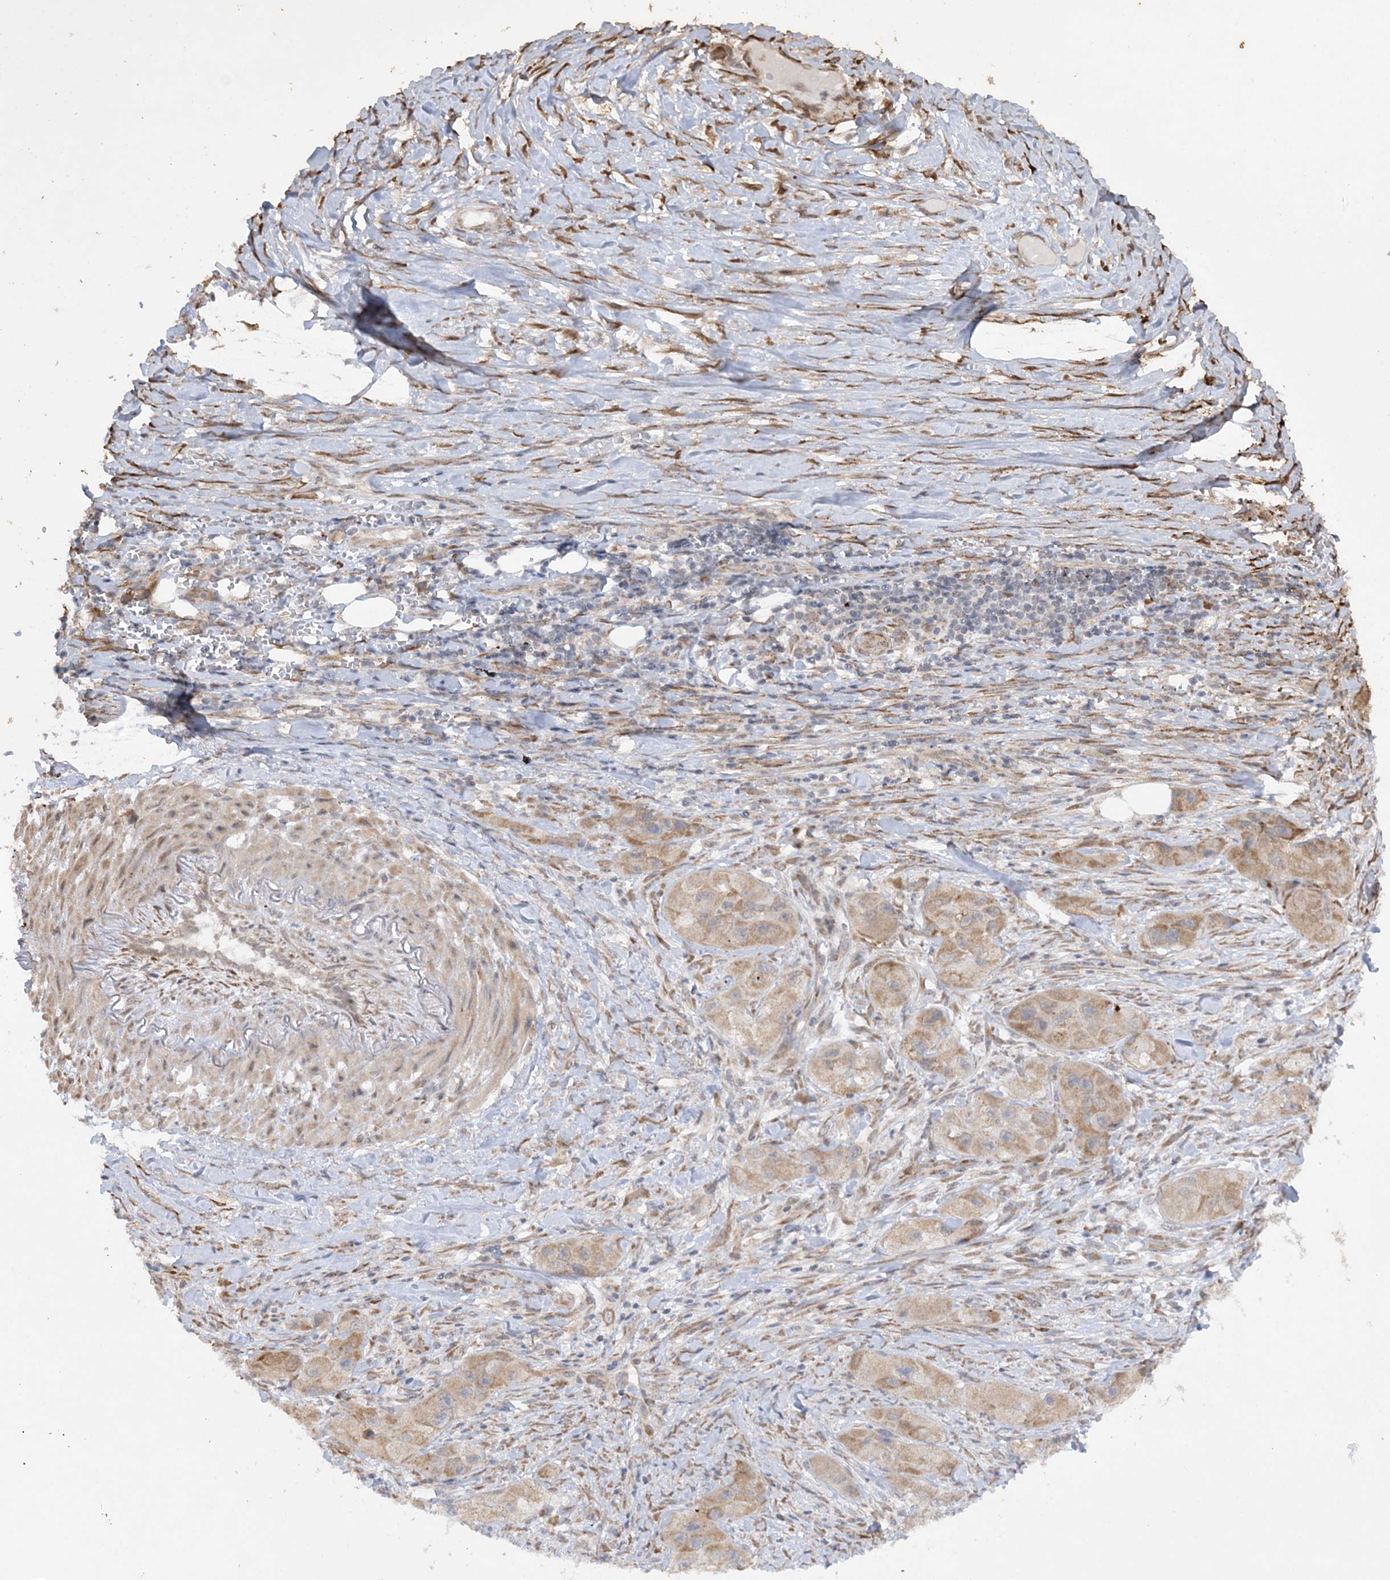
{"staining": {"intensity": "weak", "quantity": ">75%", "location": "cytoplasmic/membranous"}, "tissue": "skin cancer", "cell_type": "Tumor cells", "image_type": "cancer", "snomed": [{"axis": "morphology", "description": "Squamous cell carcinoma, NOS"}, {"axis": "topography", "description": "Skin"}, {"axis": "topography", "description": "Subcutis"}], "caption": "An image of skin cancer stained for a protein shows weak cytoplasmic/membranous brown staining in tumor cells. (IHC, brightfield microscopy, high magnification).", "gene": "MRPL47", "patient": {"sex": "male", "age": 73}}